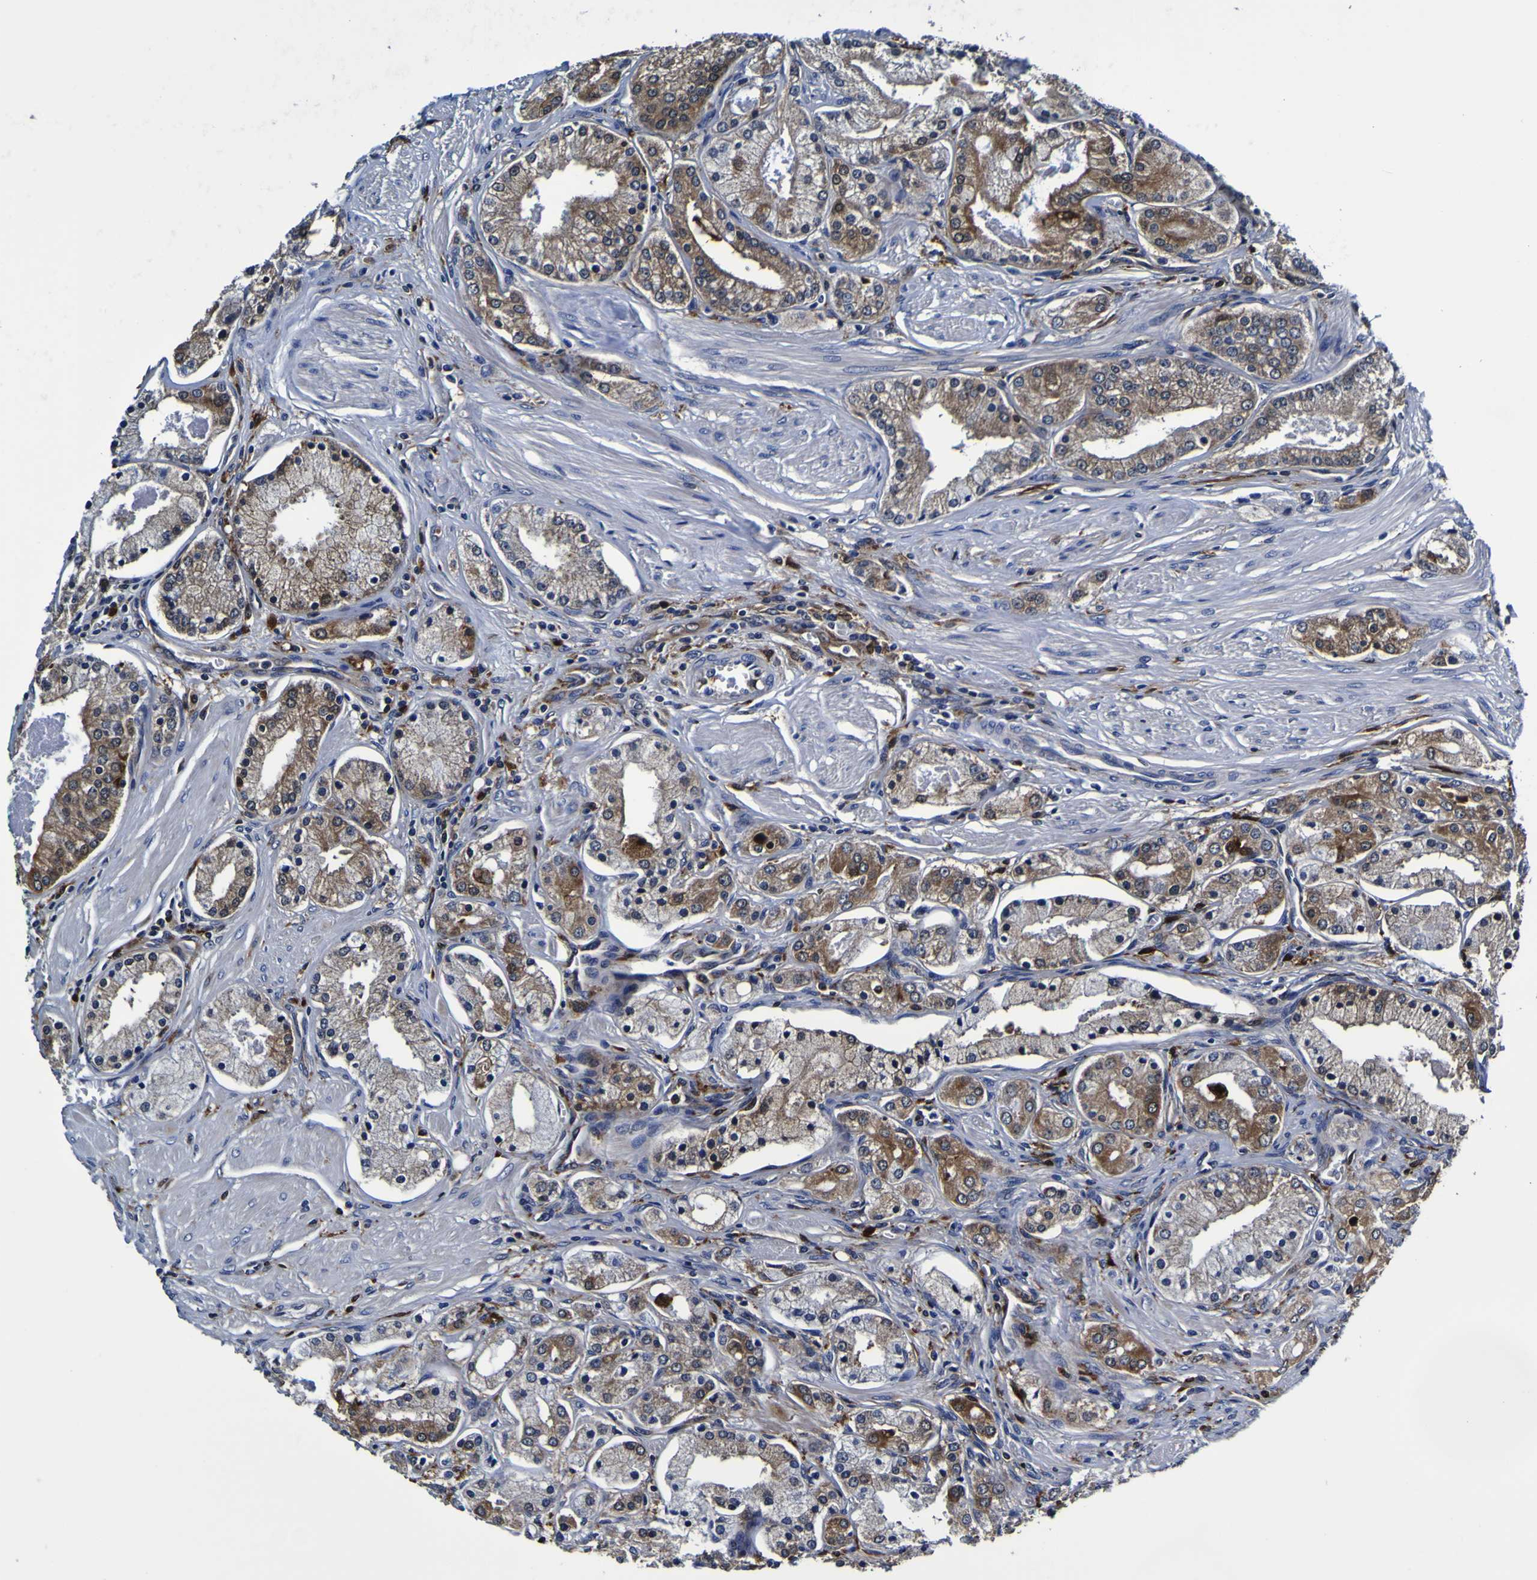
{"staining": {"intensity": "moderate", "quantity": "25%-75%", "location": "cytoplasmic/membranous"}, "tissue": "prostate cancer", "cell_type": "Tumor cells", "image_type": "cancer", "snomed": [{"axis": "morphology", "description": "Adenocarcinoma, High grade"}, {"axis": "topography", "description": "Prostate"}], "caption": "Protein staining of prostate high-grade adenocarcinoma tissue displays moderate cytoplasmic/membranous expression in approximately 25%-75% of tumor cells.", "gene": "GPX1", "patient": {"sex": "male", "age": 66}}